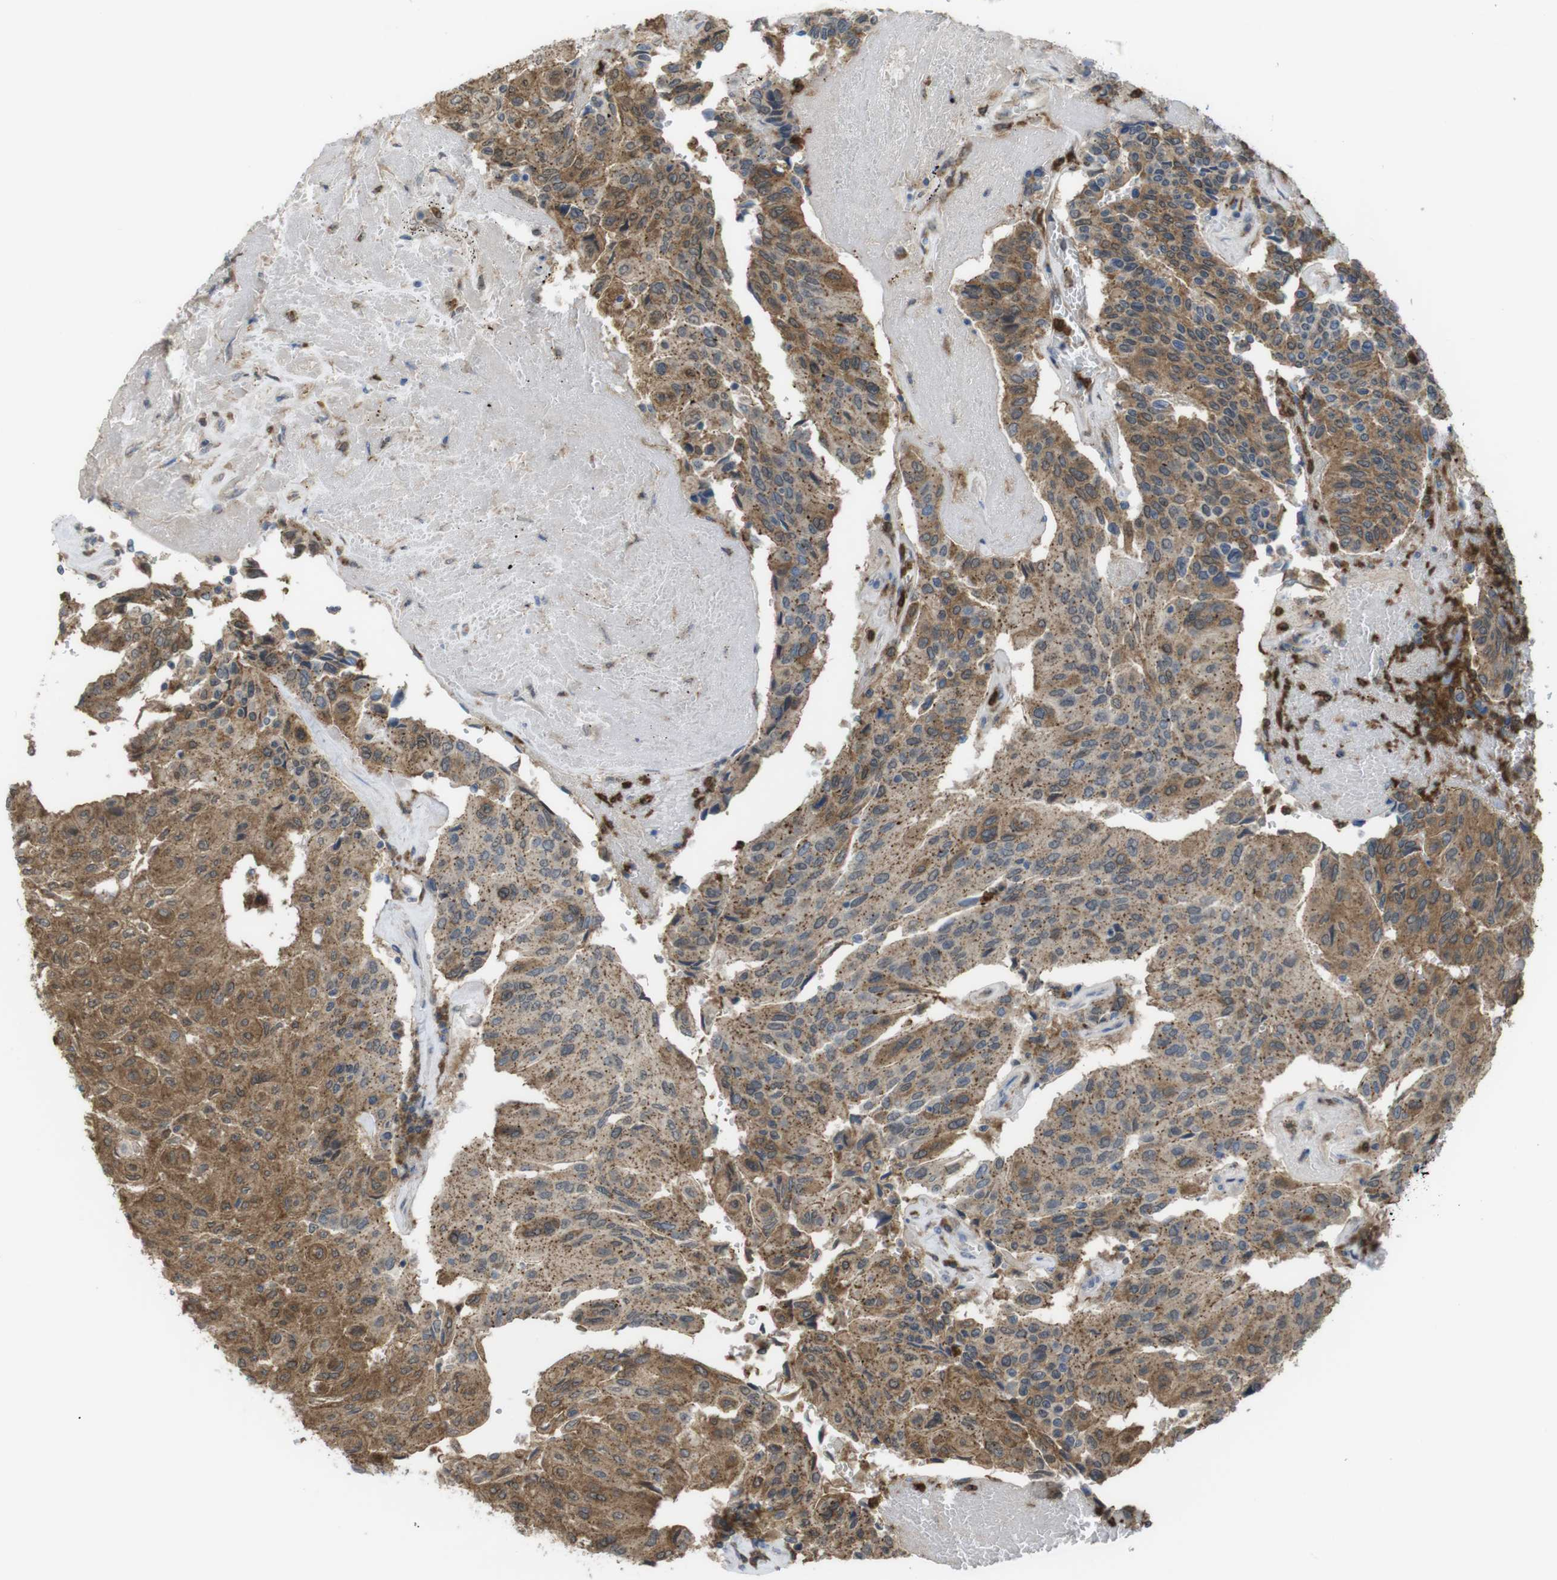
{"staining": {"intensity": "moderate", "quantity": ">75%", "location": "cytoplasmic/membranous"}, "tissue": "urothelial cancer", "cell_type": "Tumor cells", "image_type": "cancer", "snomed": [{"axis": "morphology", "description": "Urothelial carcinoma, High grade"}, {"axis": "topography", "description": "Urinary bladder"}], "caption": "About >75% of tumor cells in human urothelial carcinoma (high-grade) exhibit moderate cytoplasmic/membranous protein positivity as visualized by brown immunohistochemical staining.", "gene": "PRKCD", "patient": {"sex": "male", "age": 66}}